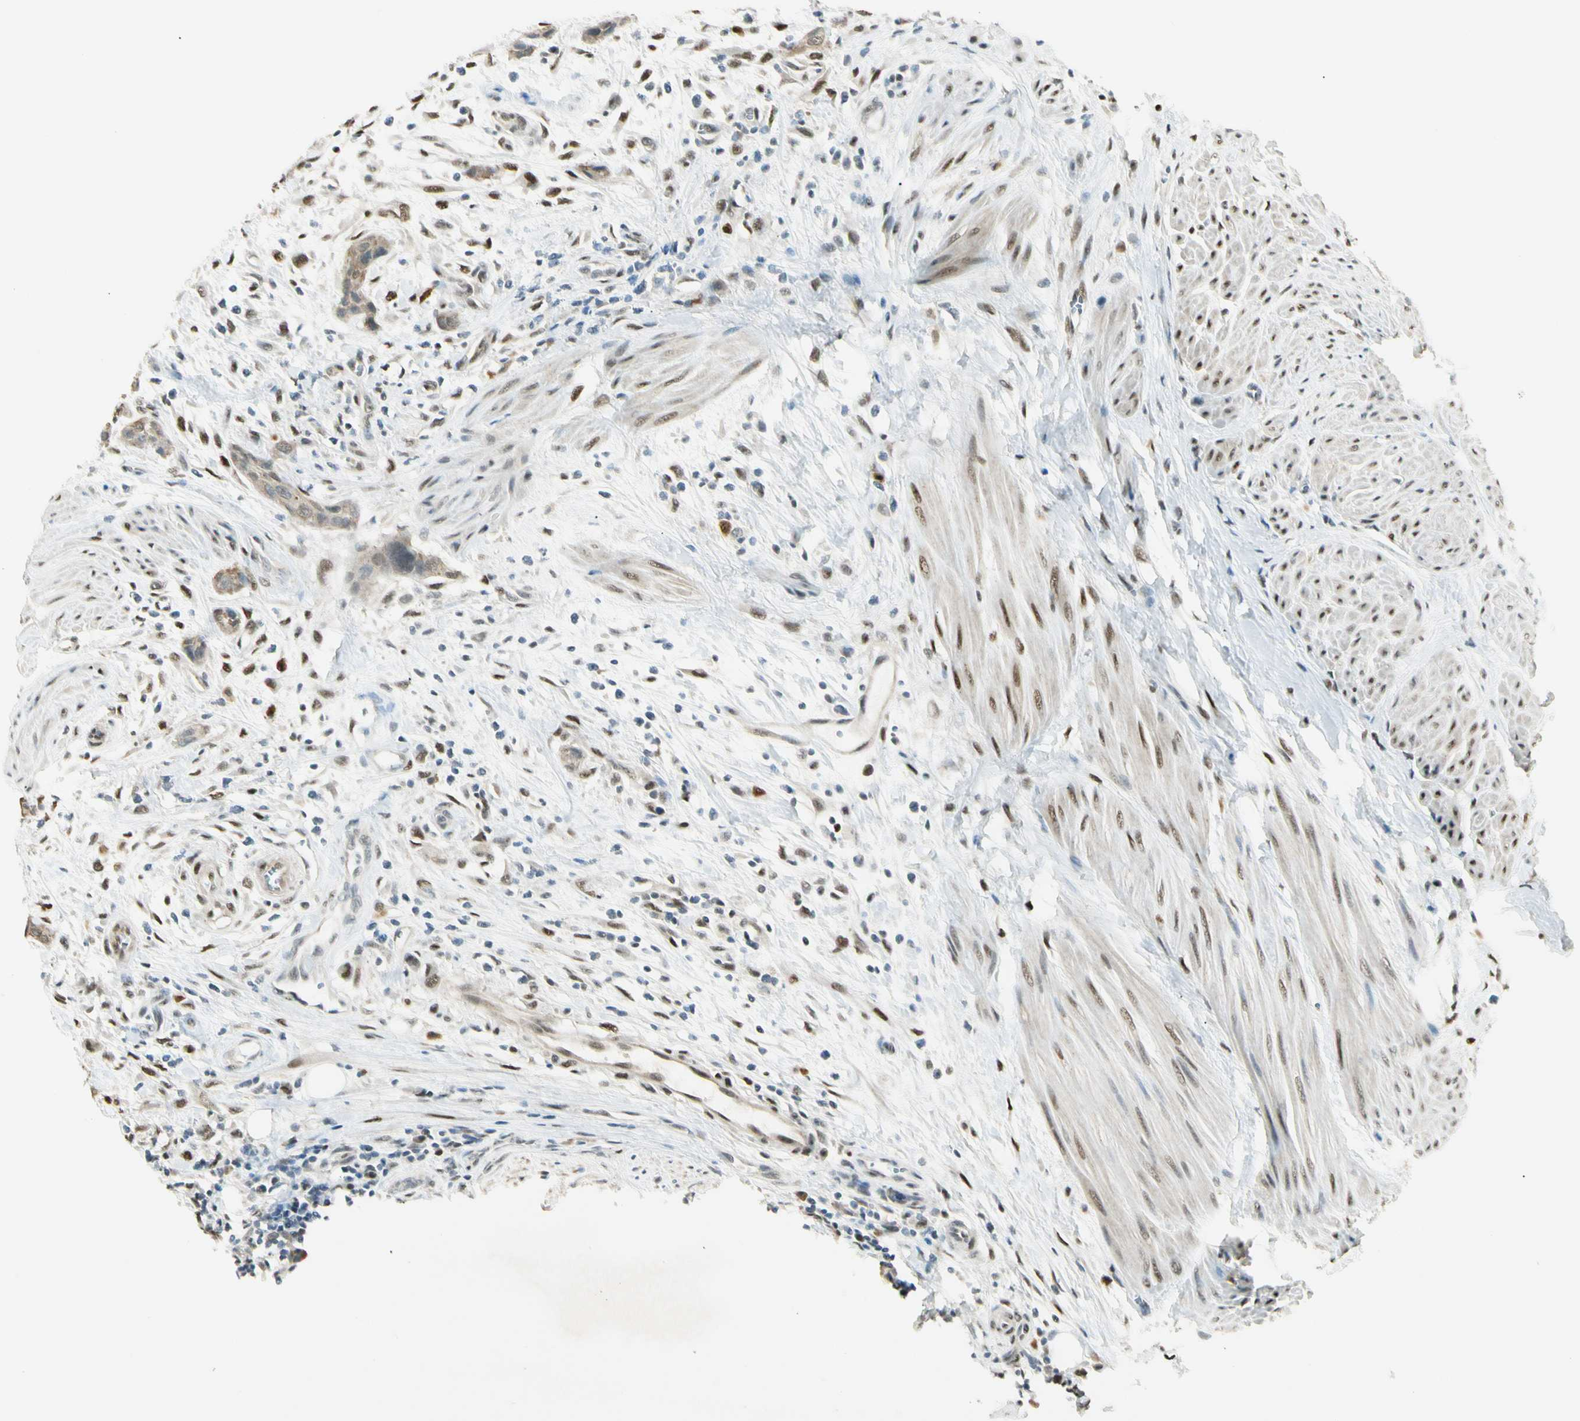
{"staining": {"intensity": "moderate", "quantity": ">75%", "location": "cytoplasmic/membranous,nuclear"}, "tissue": "urothelial cancer", "cell_type": "Tumor cells", "image_type": "cancer", "snomed": [{"axis": "morphology", "description": "Urothelial carcinoma, High grade"}, {"axis": "topography", "description": "Urinary bladder"}], "caption": "This is a histology image of immunohistochemistry (IHC) staining of urothelial carcinoma (high-grade), which shows moderate expression in the cytoplasmic/membranous and nuclear of tumor cells.", "gene": "ATXN1", "patient": {"sex": "male", "age": 35}}